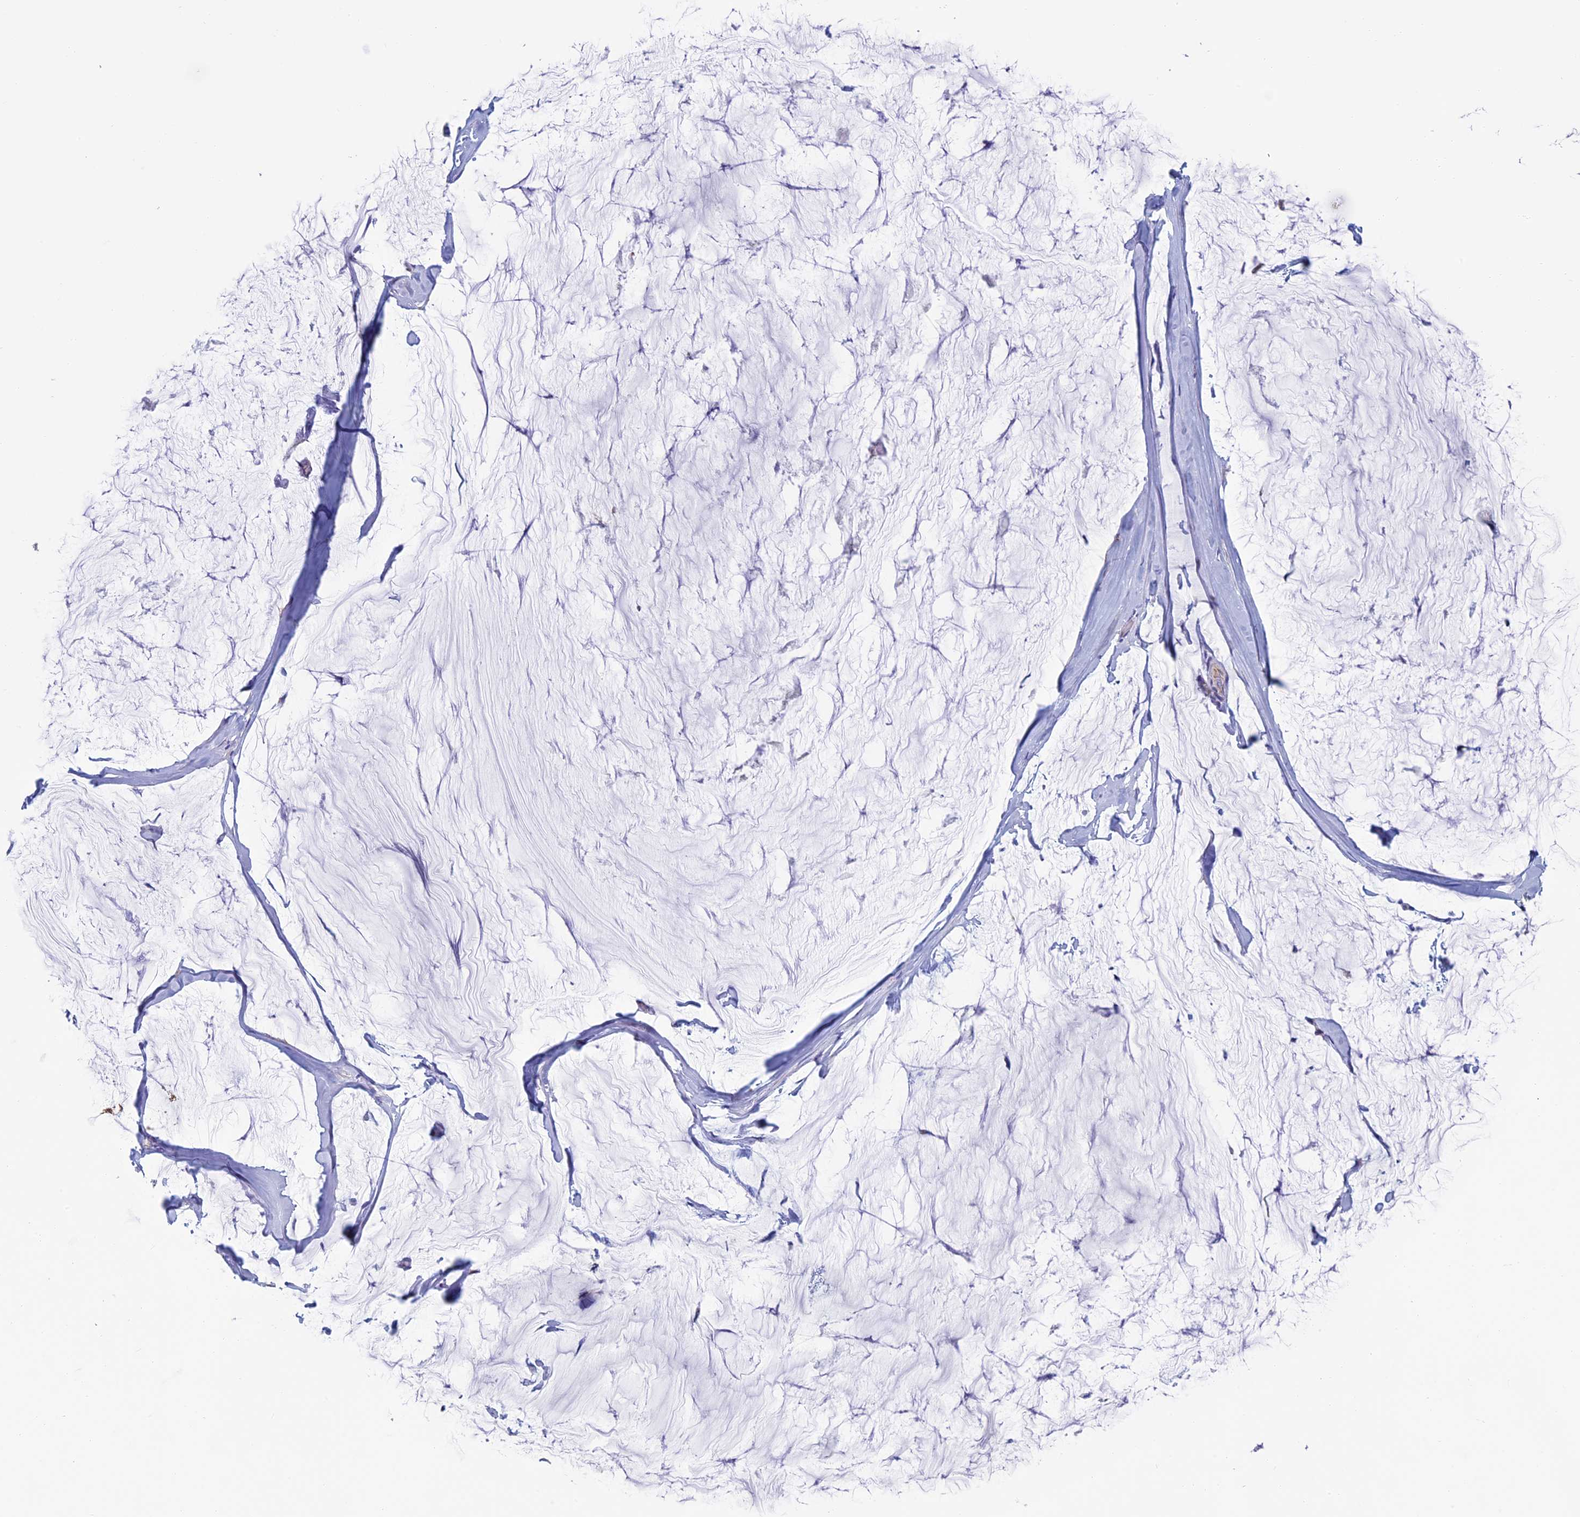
{"staining": {"intensity": "negative", "quantity": "none", "location": "none"}, "tissue": "ovarian cancer", "cell_type": "Tumor cells", "image_type": "cancer", "snomed": [{"axis": "morphology", "description": "Cystadenocarcinoma, mucinous, NOS"}, {"axis": "topography", "description": "Ovary"}], "caption": "DAB (3,3'-diaminobenzidine) immunohistochemical staining of human mucinous cystadenocarcinoma (ovarian) demonstrates no significant expression in tumor cells.", "gene": "MFSD12", "patient": {"sex": "female", "age": 39}}